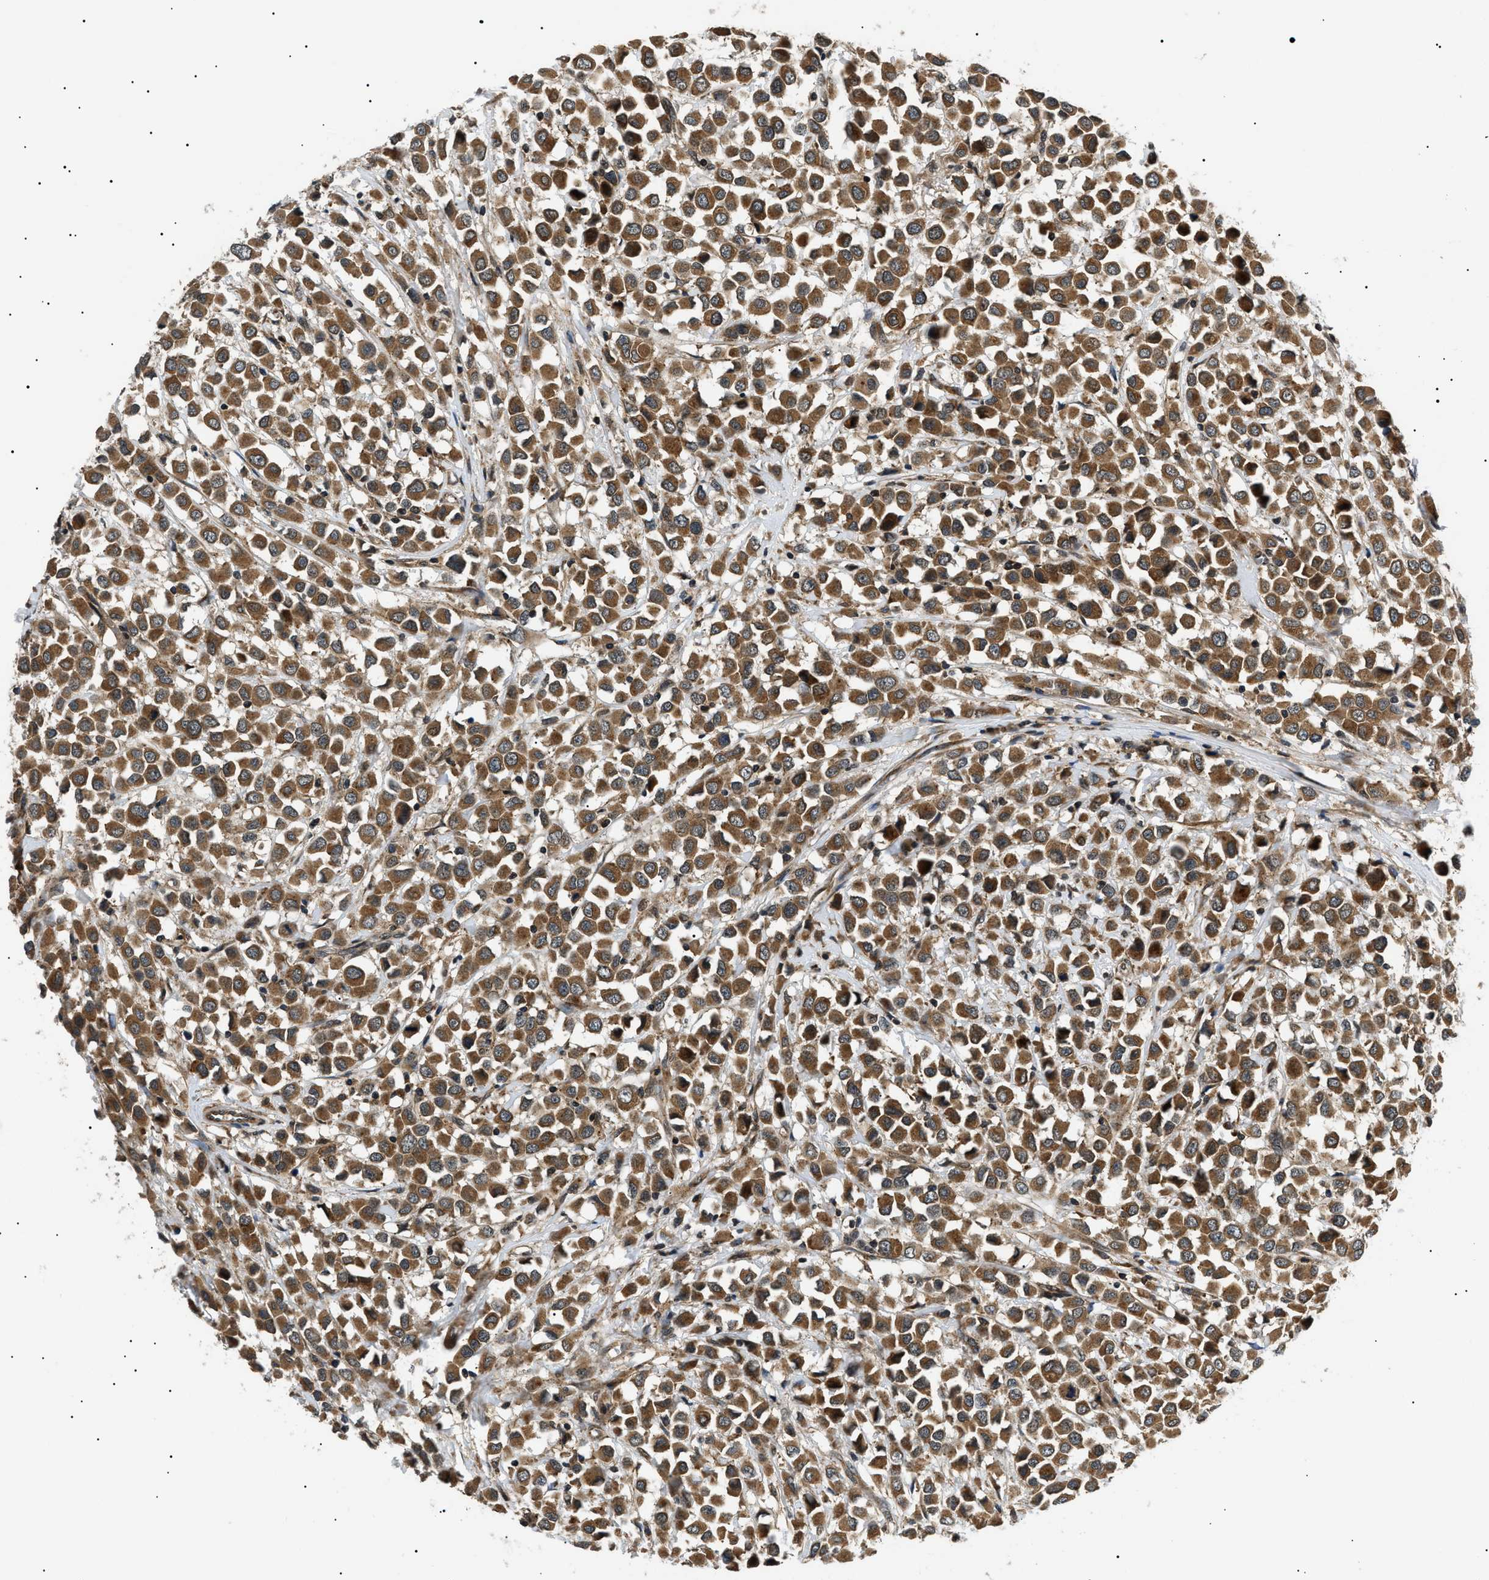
{"staining": {"intensity": "moderate", "quantity": ">75%", "location": "cytoplasmic/membranous"}, "tissue": "breast cancer", "cell_type": "Tumor cells", "image_type": "cancer", "snomed": [{"axis": "morphology", "description": "Duct carcinoma"}, {"axis": "topography", "description": "Breast"}], "caption": "This is a micrograph of immunohistochemistry (IHC) staining of breast cancer (infiltrating ductal carcinoma), which shows moderate expression in the cytoplasmic/membranous of tumor cells.", "gene": "ATP6AP1", "patient": {"sex": "female", "age": 61}}